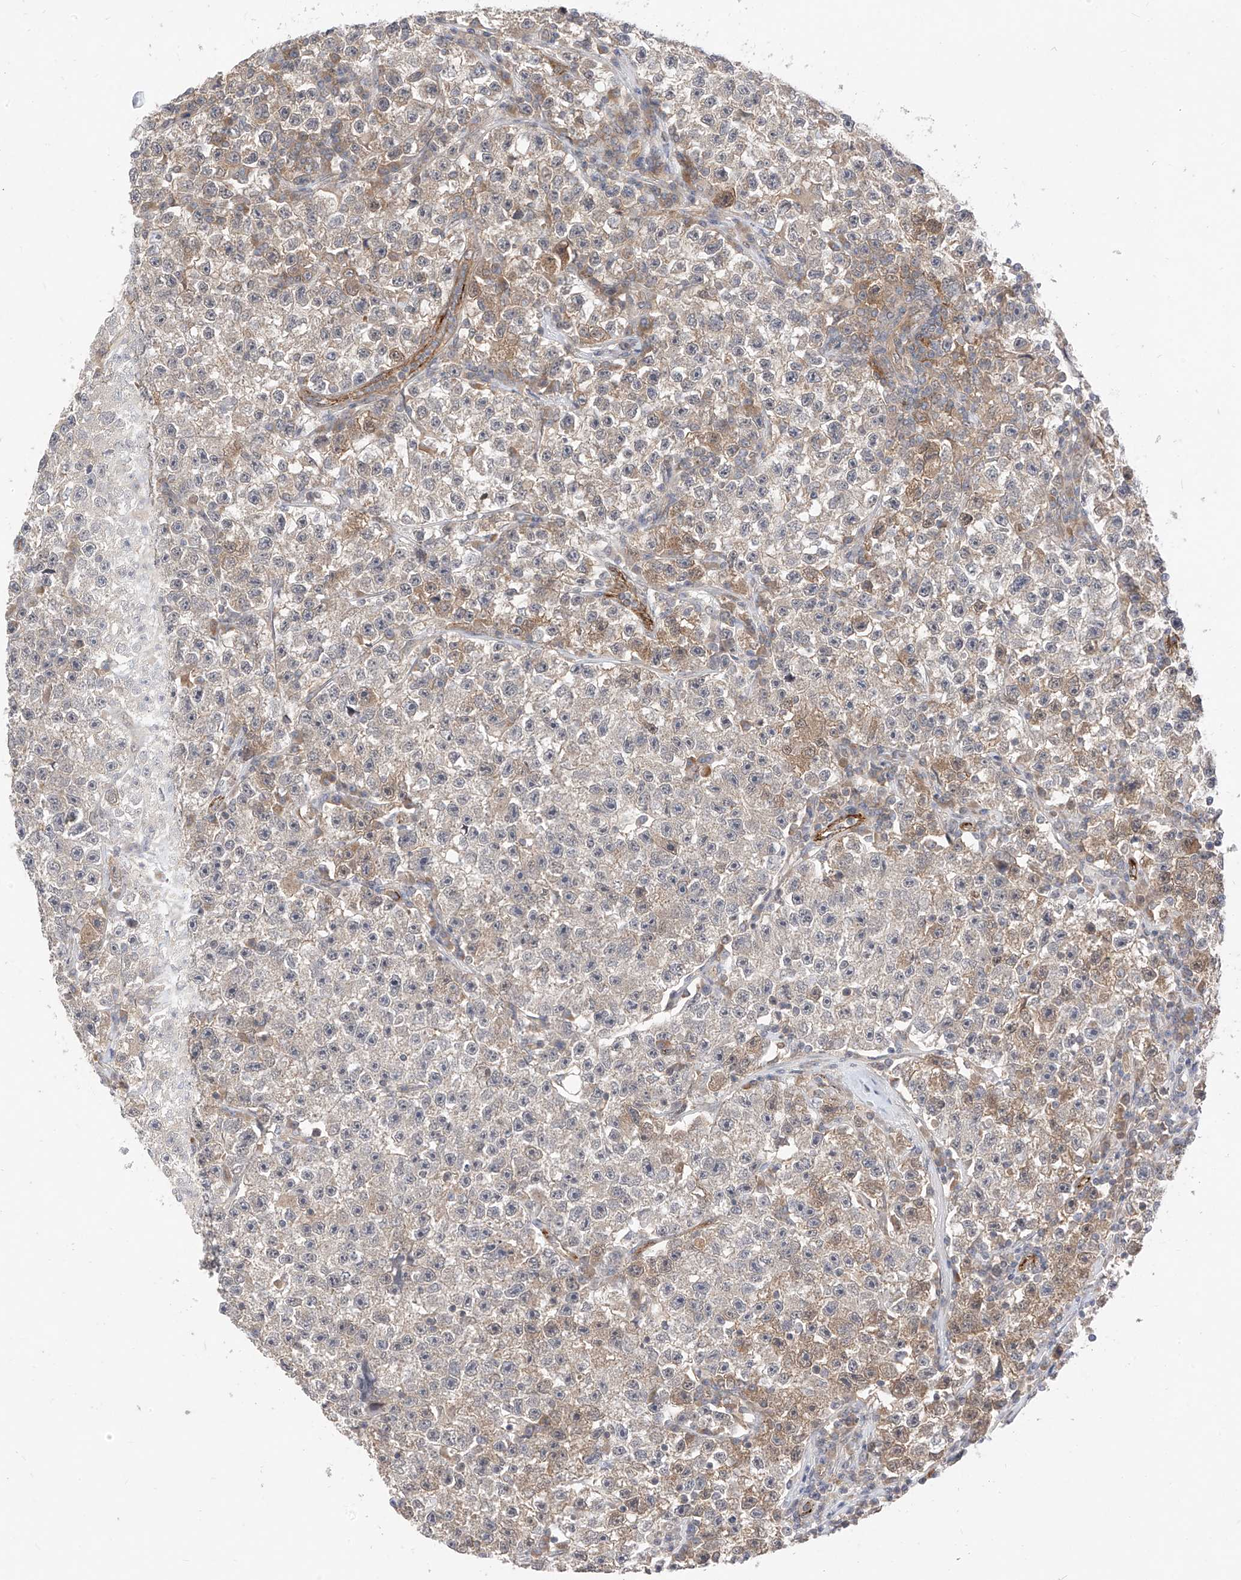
{"staining": {"intensity": "weak", "quantity": "<25%", "location": "cytoplasmic/membranous"}, "tissue": "testis cancer", "cell_type": "Tumor cells", "image_type": "cancer", "snomed": [{"axis": "morphology", "description": "Seminoma, NOS"}, {"axis": "topography", "description": "Testis"}], "caption": "The IHC photomicrograph has no significant expression in tumor cells of seminoma (testis) tissue. The staining is performed using DAB brown chromogen with nuclei counter-stained in using hematoxylin.", "gene": "MRTFA", "patient": {"sex": "male", "age": 22}}